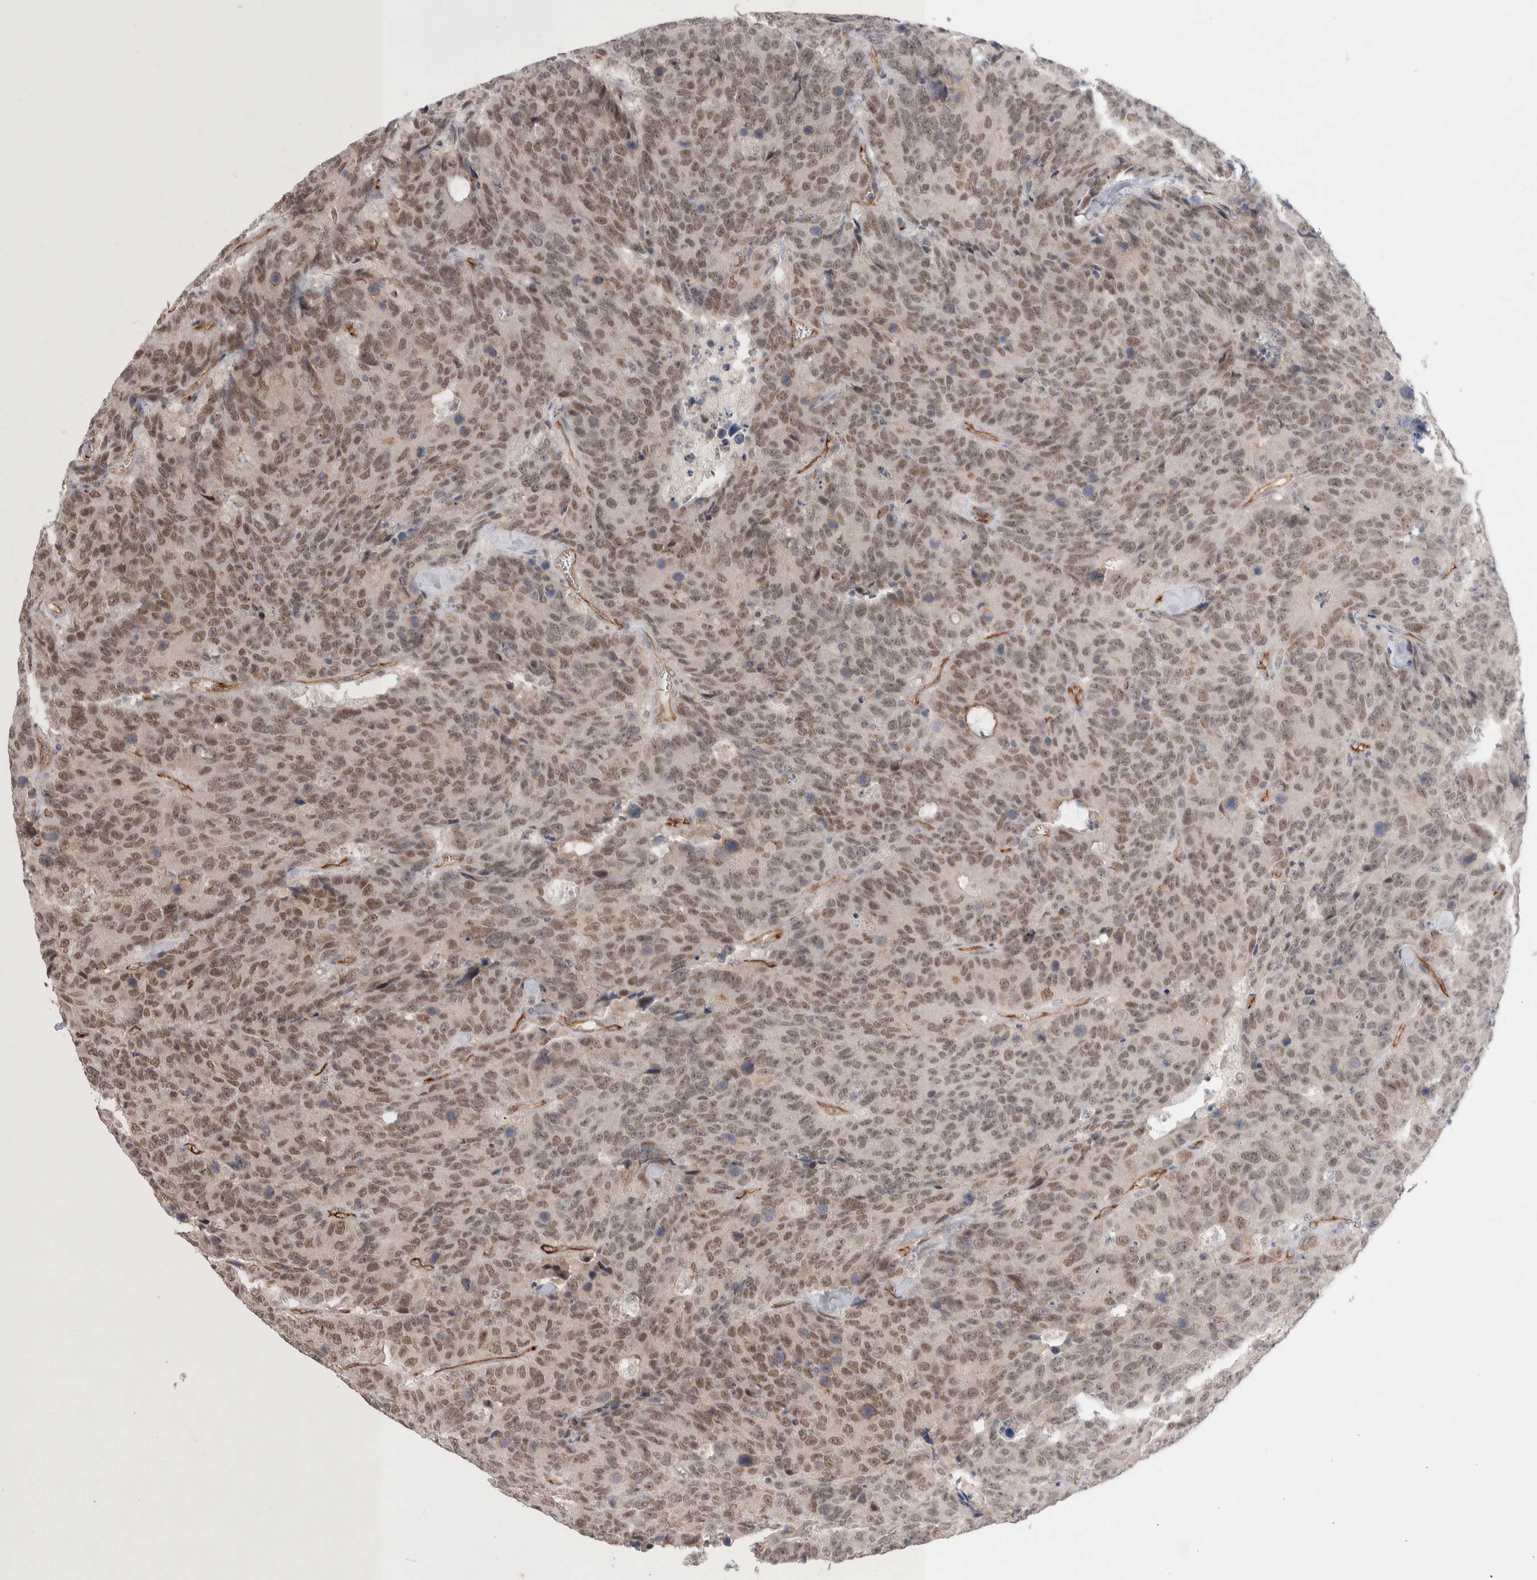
{"staining": {"intensity": "weak", "quantity": ">75%", "location": "nuclear"}, "tissue": "colorectal cancer", "cell_type": "Tumor cells", "image_type": "cancer", "snomed": [{"axis": "morphology", "description": "Adenocarcinoma, NOS"}, {"axis": "topography", "description": "Colon"}], "caption": "This is an image of immunohistochemistry staining of colorectal cancer, which shows weak staining in the nuclear of tumor cells.", "gene": "ZNF704", "patient": {"sex": "female", "age": 86}}